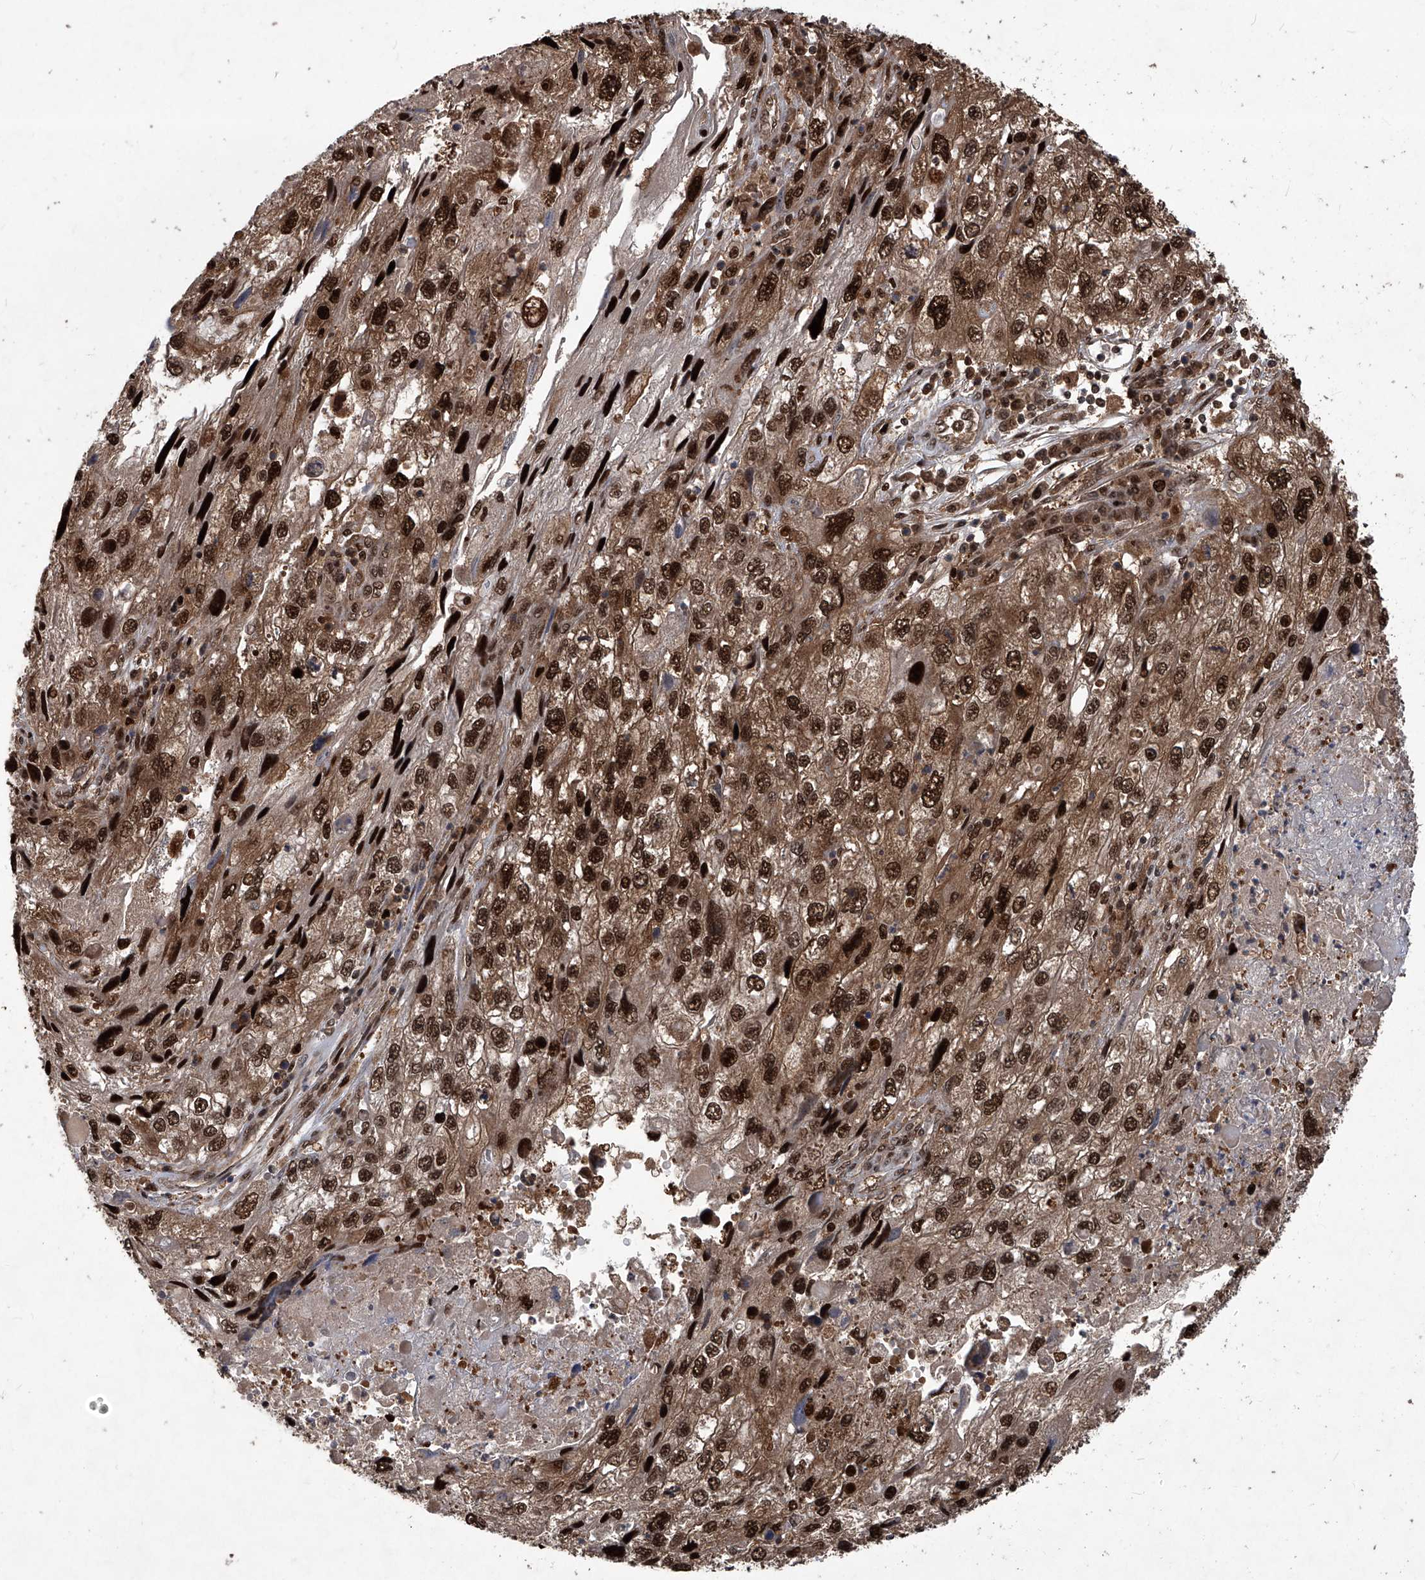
{"staining": {"intensity": "strong", "quantity": ">75%", "location": "cytoplasmic/membranous,nuclear"}, "tissue": "endometrial cancer", "cell_type": "Tumor cells", "image_type": "cancer", "snomed": [{"axis": "morphology", "description": "Adenocarcinoma, NOS"}, {"axis": "topography", "description": "Endometrium"}], "caption": "Immunohistochemical staining of human endometrial cancer reveals strong cytoplasmic/membranous and nuclear protein staining in about >75% of tumor cells.", "gene": "PSMB1", "patient": {"sex": "female", "age": 49}}